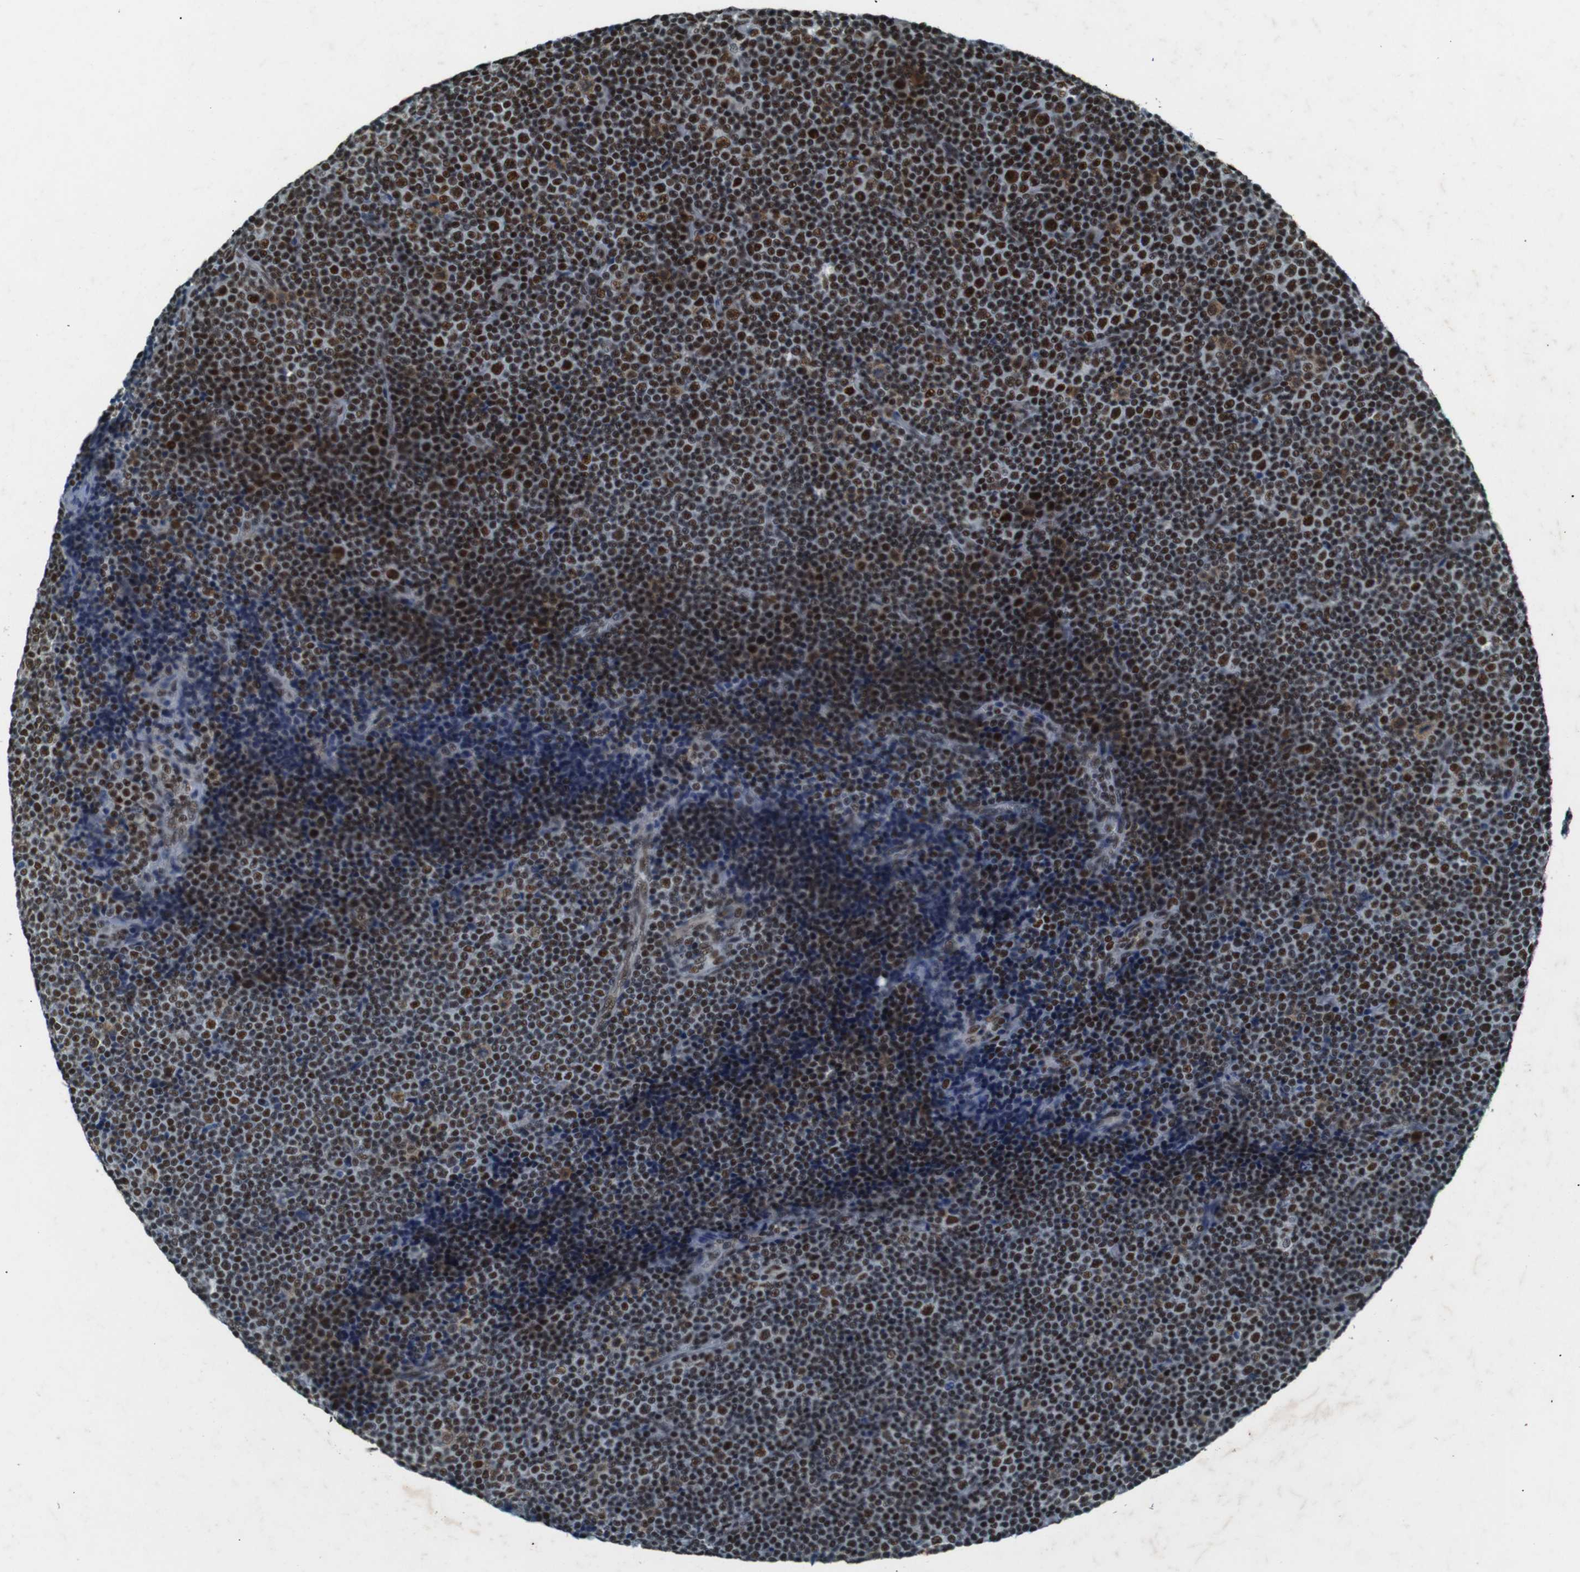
{"staining": {"intensity": "strong", "quantity": ">75%", "location": "nuclear"}, "tissue": "lymphoma", "cell_type": "Tumor cells", "image_type": "cancer", "snomed": [{"axis": "morphology", "description": "Malignant lymphoma, non-Hodgkin's type, Low grade"}, {"axis": "topography", "description": "Lymph node"}], "caption": "Lymphoma stained for a protein exhibits strong nuclear positivity in tumor cells.", "gene": "HEXIM1", "patient": {"sex": "female", "age": 67}}